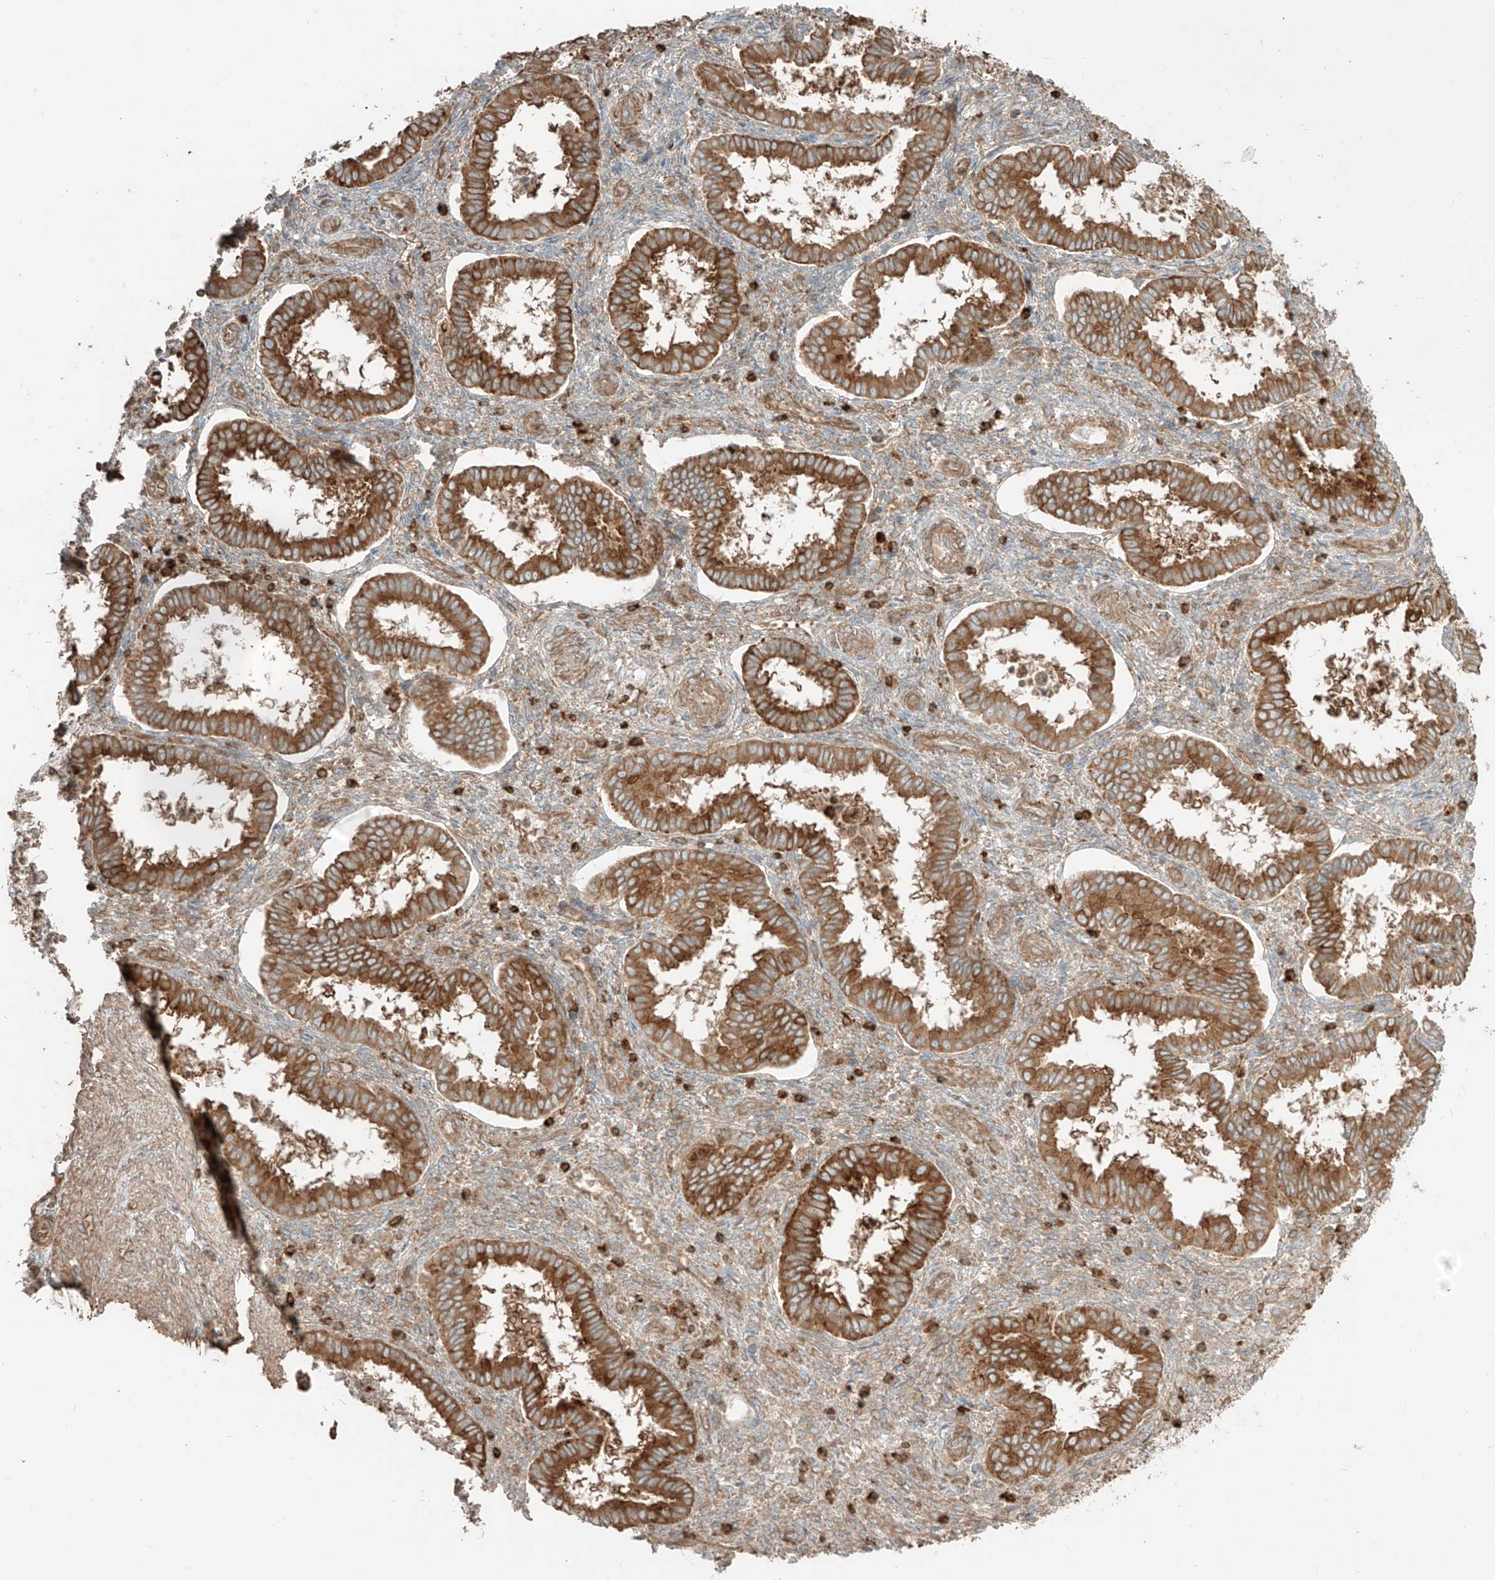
{"staining": {"intensity": "moderate", "quantity": "<25%", "location": "cytoplasmic/membranous"}, "tissue": "endometrium", "cell_type": "Cells in endometrial stroma", "image_type": "normal", "snomed": [{"axis": "morphology", "description": "Normal tissue, NOS"}, {"axis": "topography", "description": "Endometrium"}], "caption": "Immunohistochemistry of normal human endometrium shows low levels of moderate cytoplasmic/membranous expression in about <25% of cells in endometrial stroma.", "gene": "CCDC115", "patient": {"sex": "female", "age": 24}}